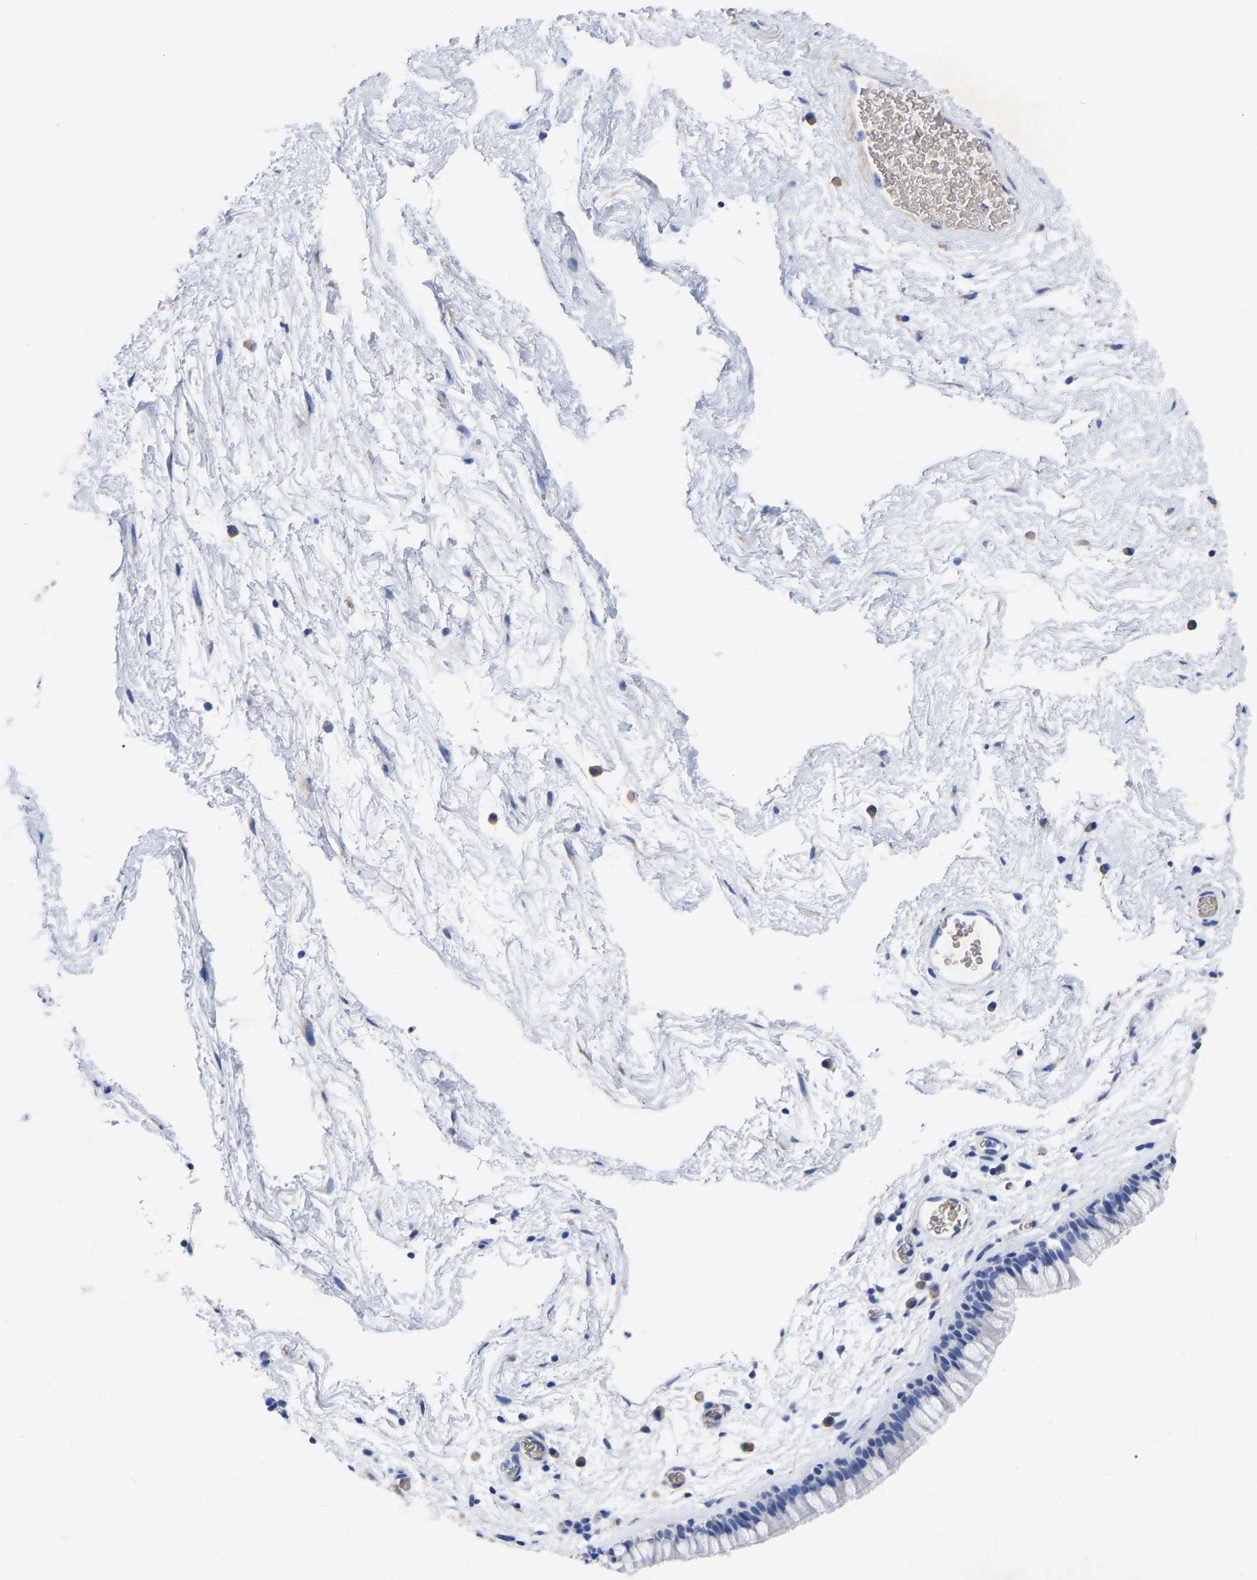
{"staining": {"intensity": "negative", "quantity": "none", "location": "none"}, "tissue": "nasopharynx", "cell_type": "Respiratory epithelial cells", "image_type": "normal", "snomed": [{"axis": "morphology", "description": "Normal tissue, NOS"}, {"axis": "morphology", "description": "Inflammation, NOS"}, {"axis": "topography", "description": "Nasopharynx"}], "caption": "This histopathology image is of normal nasopharynx stained with immunohistochemistry to label a protein in brown with the nuclei are counter-stained blue. There is no staining in respiratory epithelial cells.", "gene": "GDF3", "patient": {"sex": "male", "age": 48}}